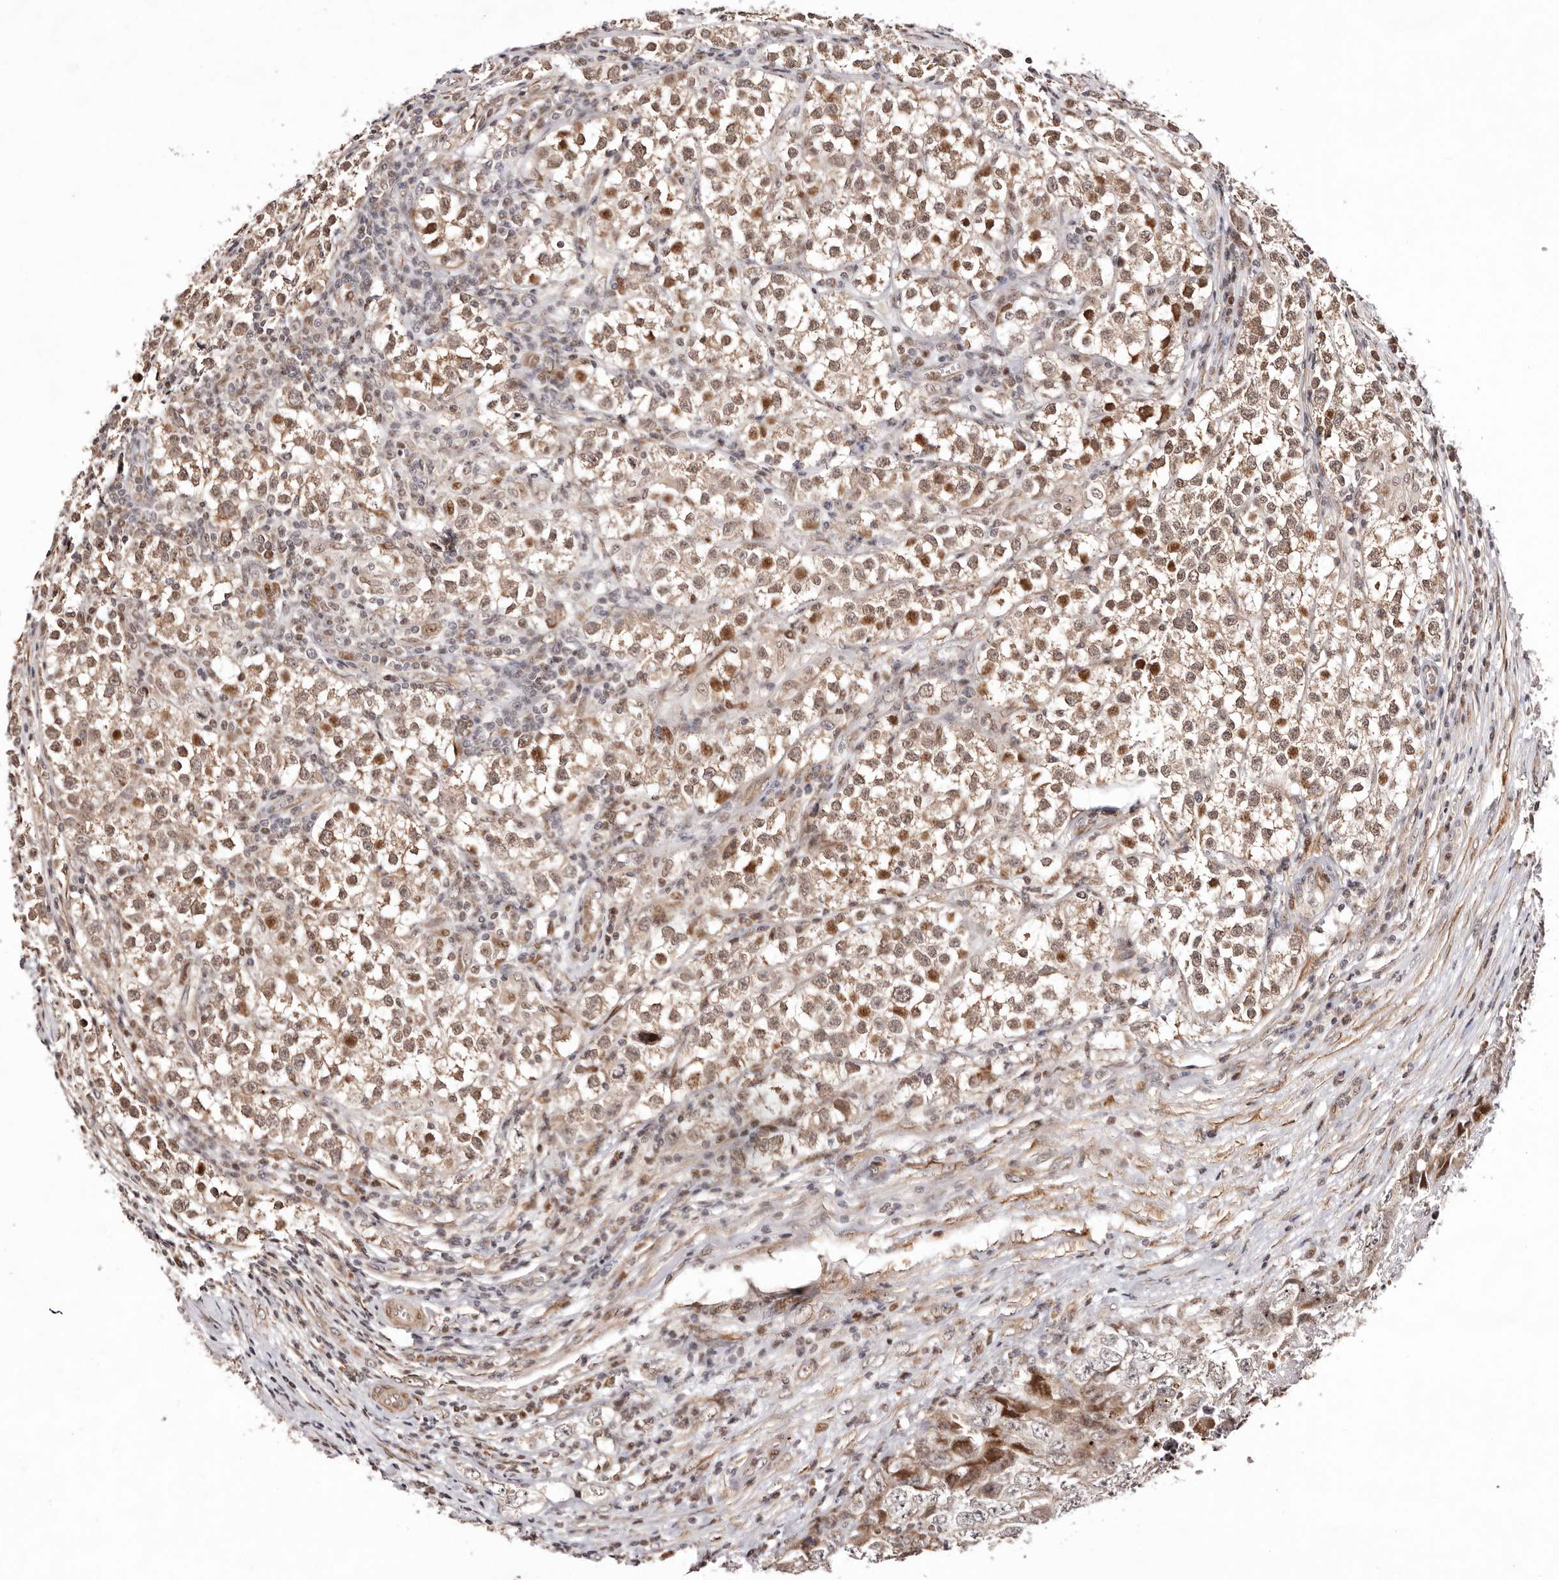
{"staining": {"intensity": "moderate", "quantity": ">75%", "location": "cytoplasmic/membranous,nuclear"}, "tissue": "testis cancer", "cell_type": "Tumor cells", "image_type": "cancer", "snomed": [{"axis": "morphology", "description": "Seminoma, NOS"}, {"axis": "morphology", "description": "Carcinoma, Embryonal, NOS"}, {"axis": "topography", "description": "Testis"}], "caption": "IHC photomicrograph of neoplastic tissue: seminoma (testis) stained using immunohistochemistry (IHC) exhibits medium levels of moderate protein expression localized specifically in the cytoplasmic/membranous and nuclear of tumor cells, appearing as a cytoplasmic/membranous and nuclear brown color.", "gene": "HIVEP3", "patient": {"sex": "male", "age": 43}}